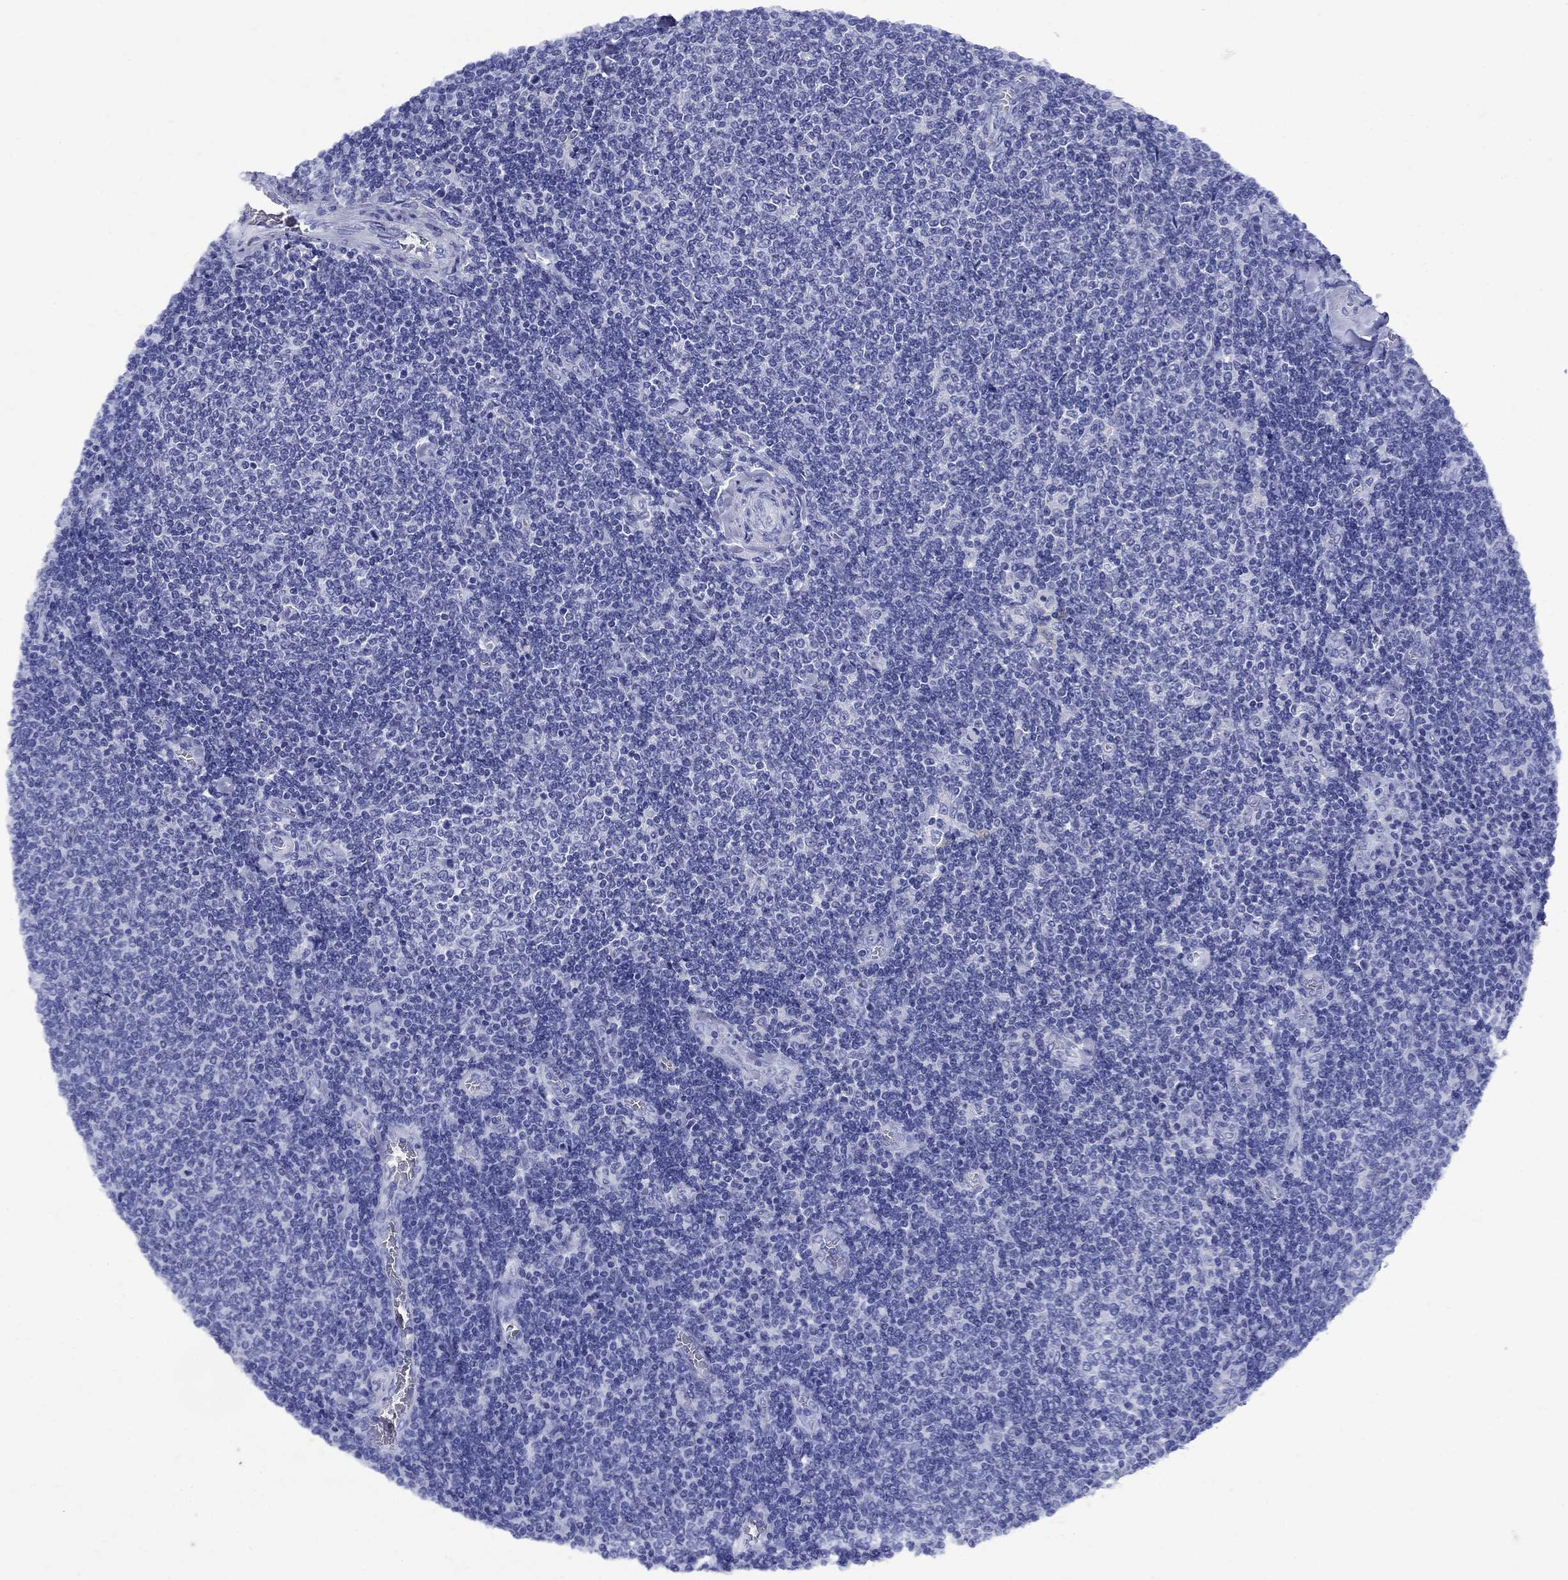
{"staining": {"intensity": "negative", "quantity": "none", "location": "none"}, "tissue": "lymphoma", "cell_type": "Tumor cells", "image_type": "cancer", "snomed": [{"axis": "morphology", "description": "Malignant lymphoma, non-Hodgkin's type, Low grade"}, {"axis": "topography", "description": "Lymph node"}], "caption": "This is an IHC image of human lymphoma. There is no staining in tumor cells.", "gene": "CD1A", "patient": {"sex": "male", "age": 52}}